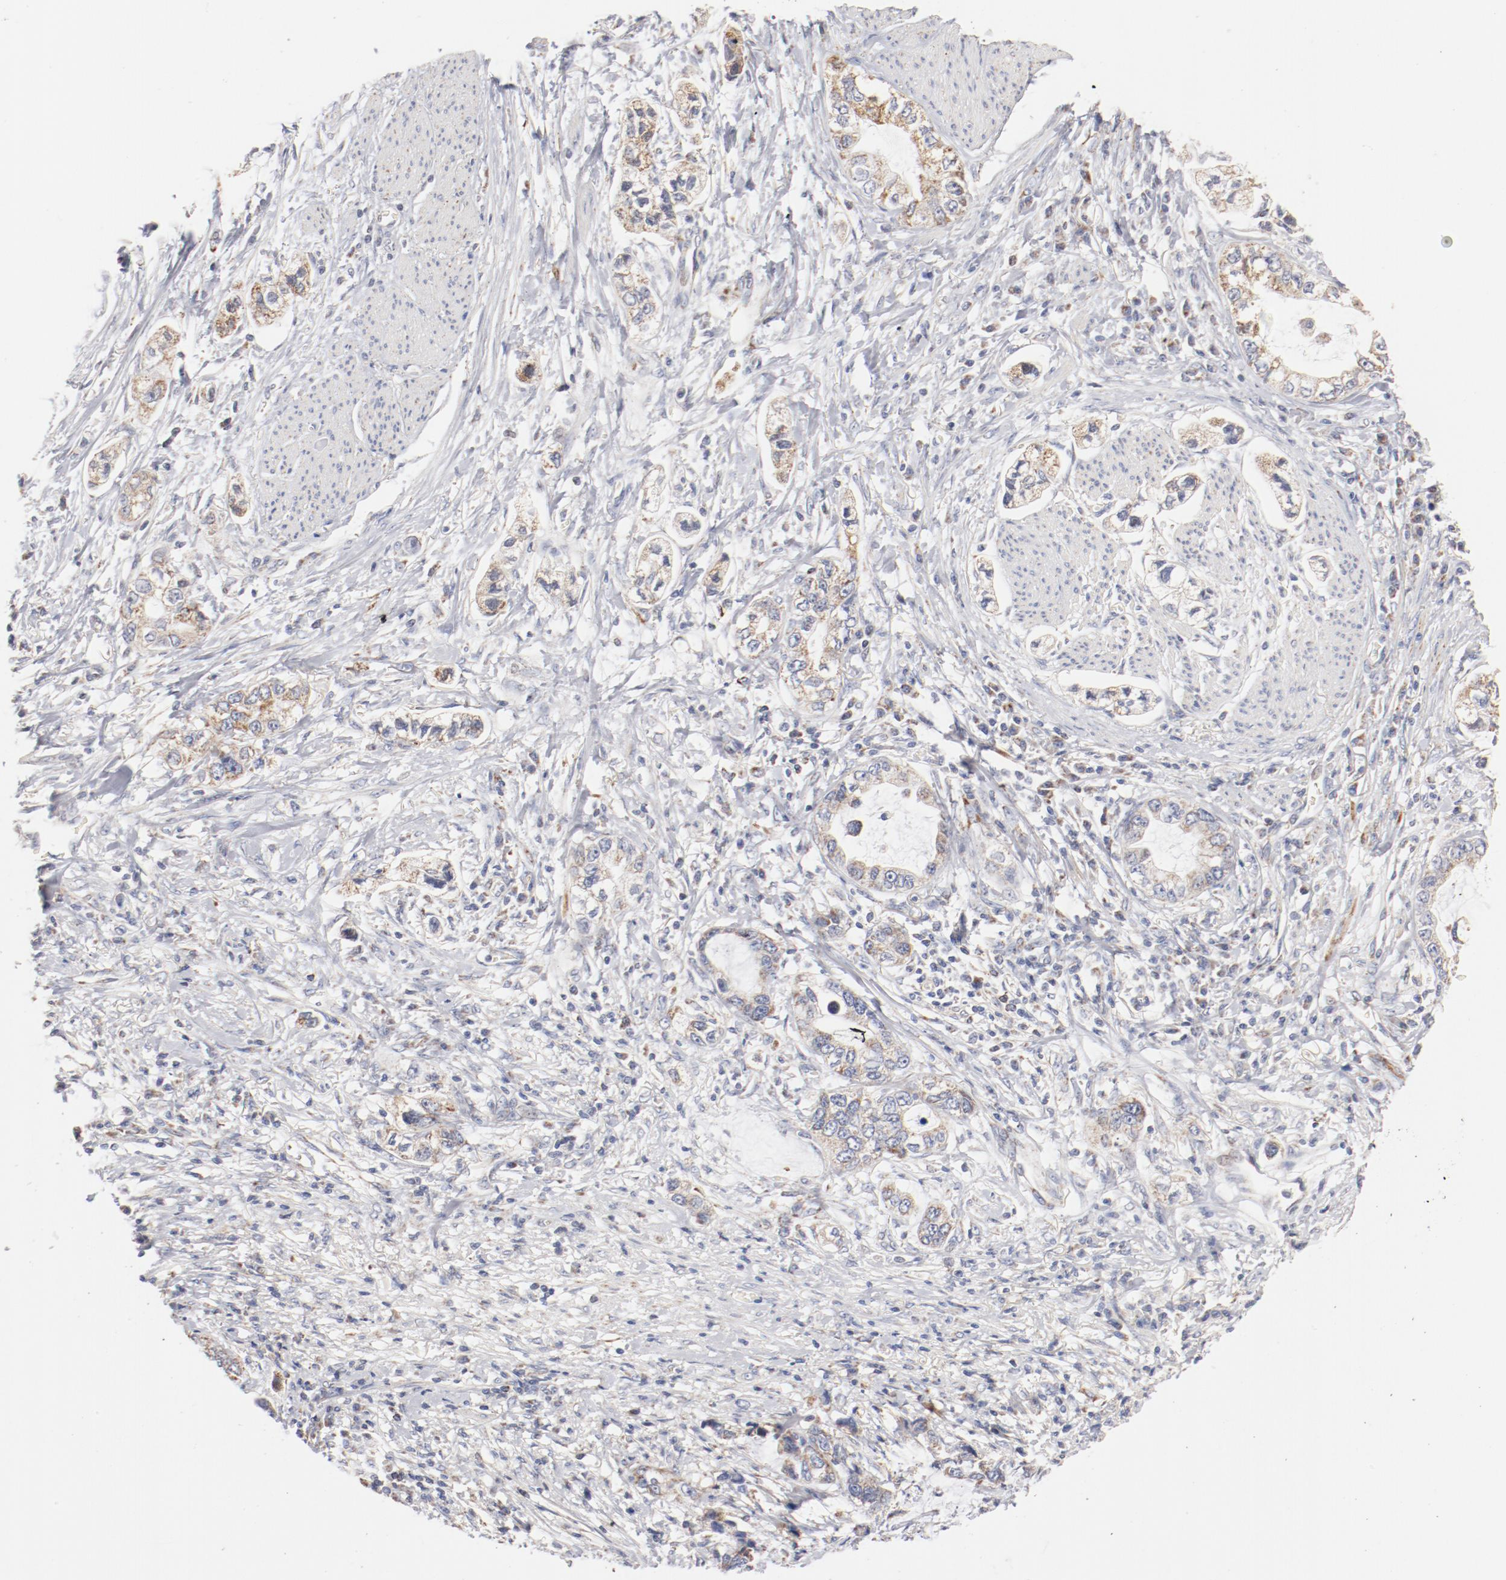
{"staining": {"intensity": "moderate", "quantity": ">75%", "location": "cytoplasmic/membranous"}, "tissue": "stomach cancer", "cell_type": "Tumor cells", "image_type": "cancer", "snomed": [{"axis": "morphology", "description": "Adenocarcinoma, NOS"}, {"axis": "topography", "description": "Stomach, lower"}], "caption": "Tumor cells reveal moderate cytoplasmic/membranous positivity in approximately >75% of cells in stomach cancer.", "gene": "MRPL58", "patient": {"sex": "female", "age": 93}}